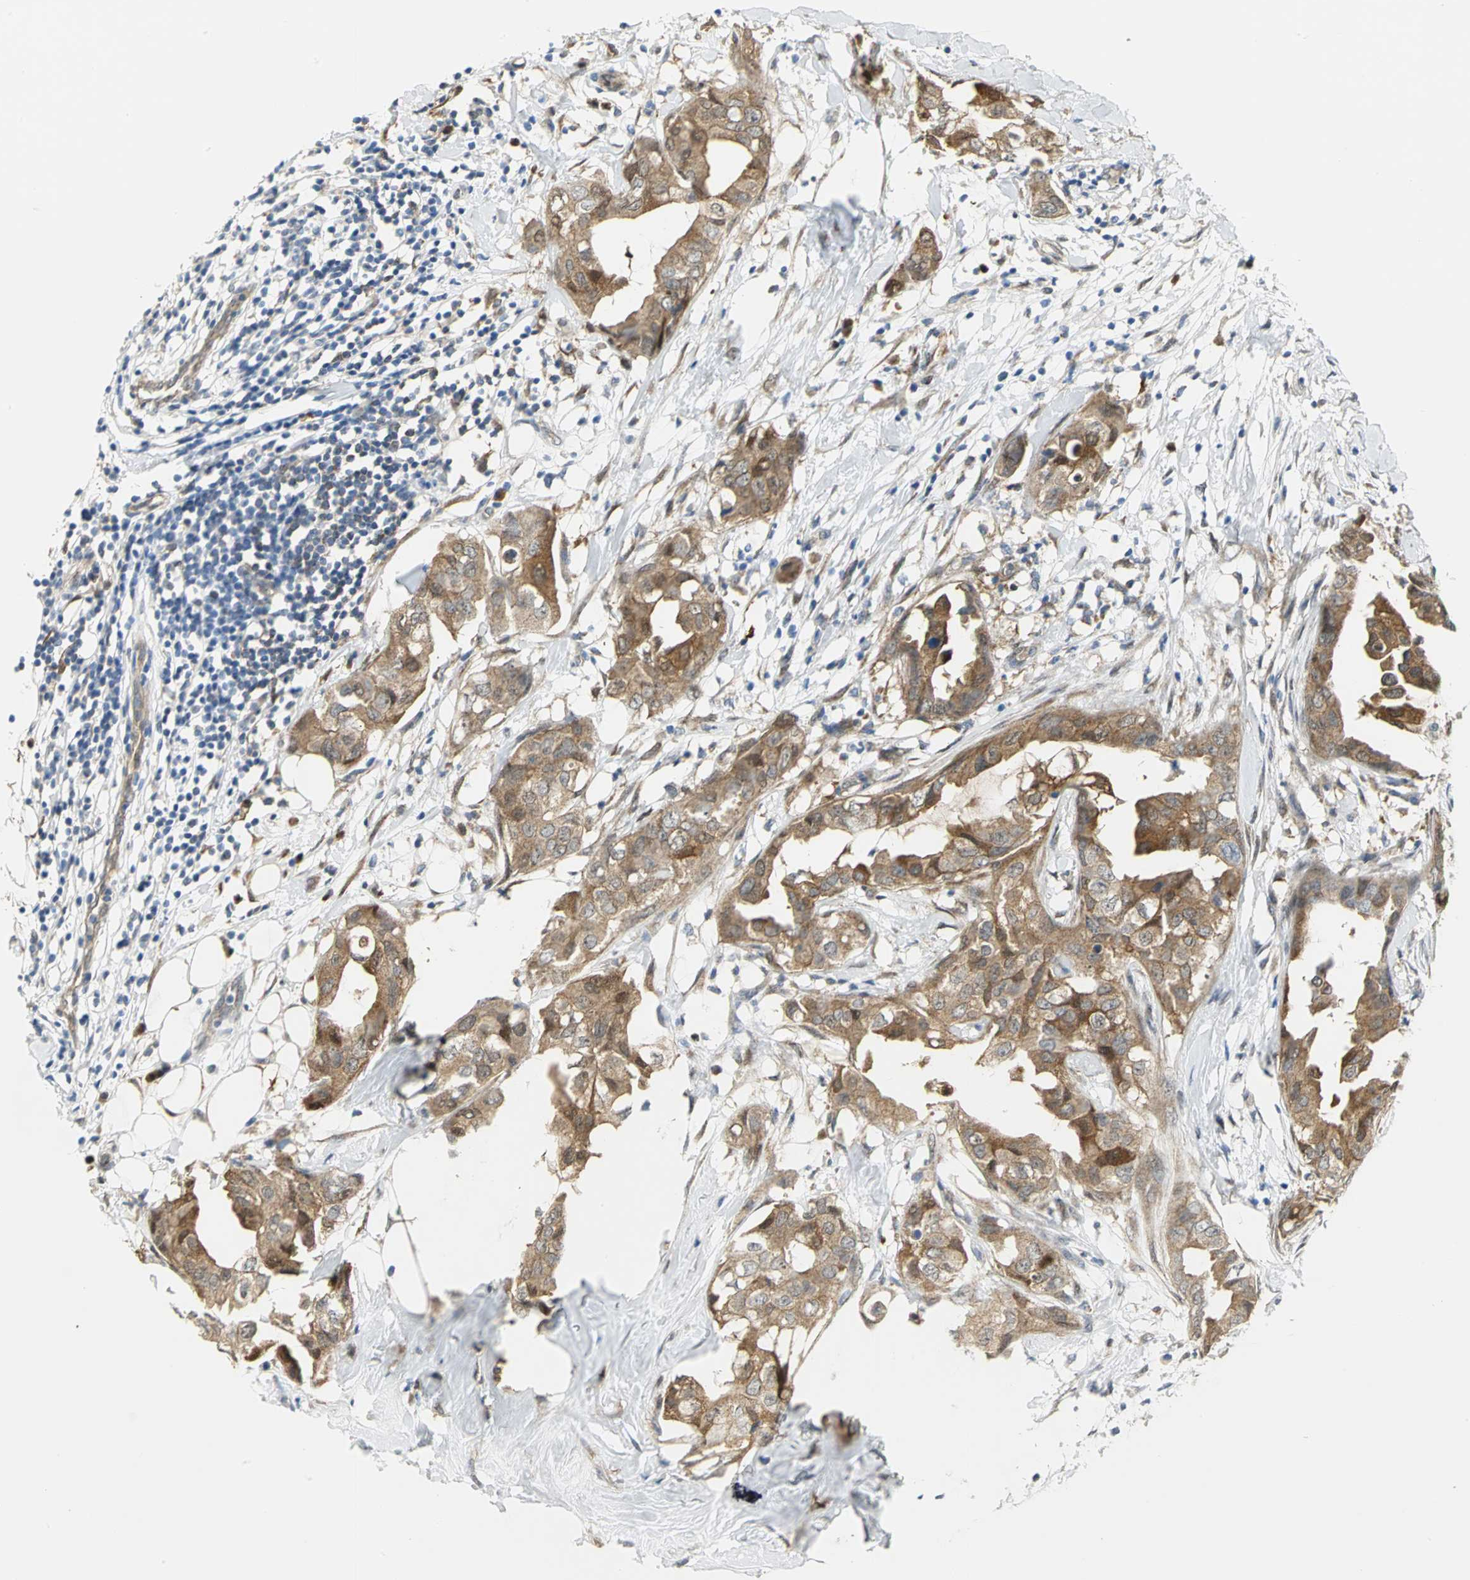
{"staining": {"intensity": "moderate", "quantity": ">75%", "location": "cytoplasmic/membranous"}, "tissue": "breast cancer", "cell_type": "Tumor cells", "image_type": "cancer", "snomed": [{"axis": "morphology", "description": "Duct carcinoma"}, {"axis": "topography", "description": "Breast"}], "caption": "Moderate cytoplasmic/membranous protein positivity is seen in approximately >75% of tumor cells in breast cancer.", "gene": "PGM3", "patient": {"sex": "female", "age": 40}}